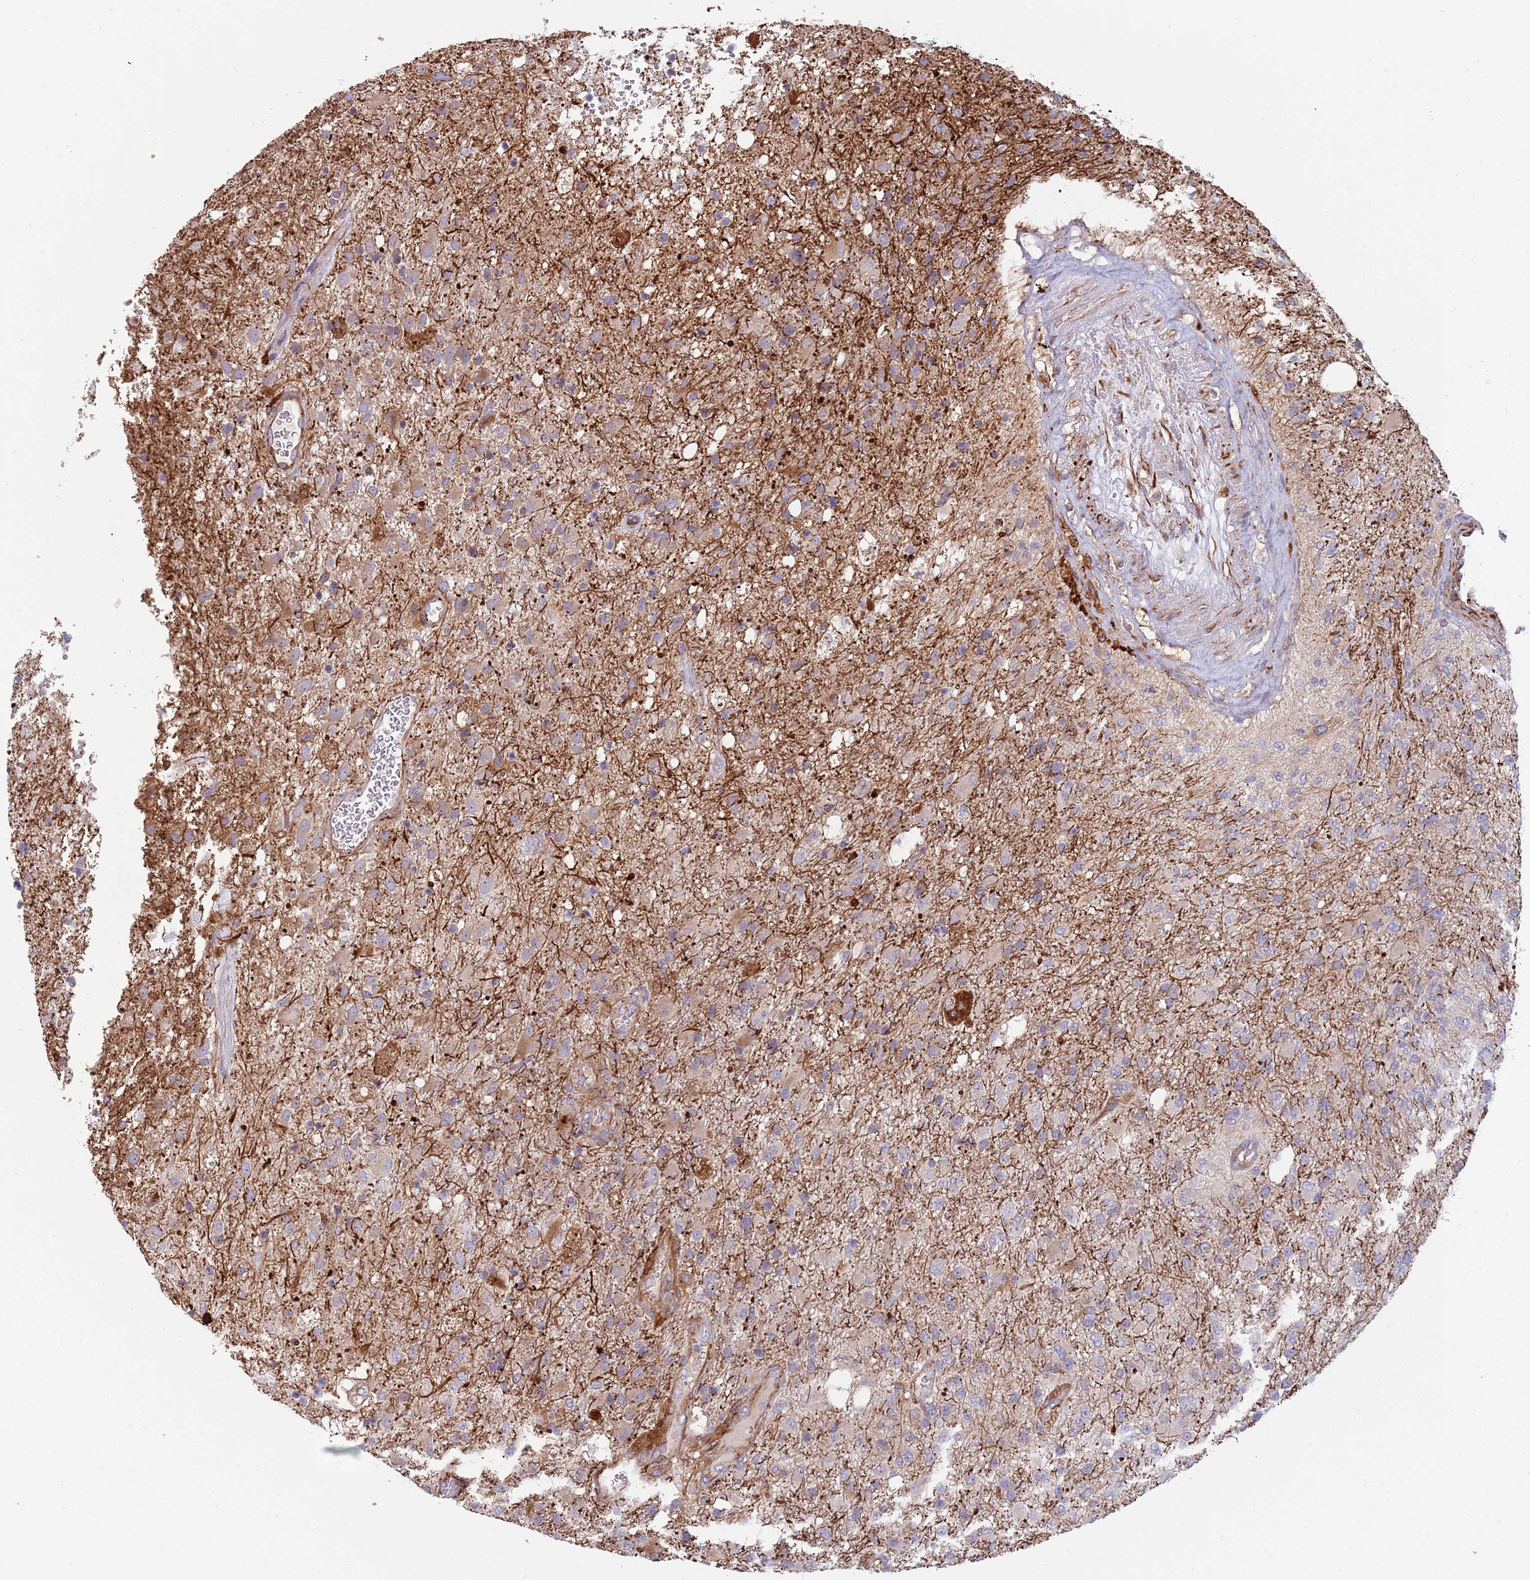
{"staining": {"intensity": "weak", "quantity": "<25%", "location": "cytoplasmic/membranous"}, "tissue": "glioma", "cell_type": "Tumor cells", "image_type": "cancer", "snomed": [{"axis": "morphology", "description": "Glioma, malignant, High grade"}, {"axis": "topography", "description": "Brain"}], "caption": "This is an IHC photomicrograph of human malignant high-grade glioma. There is no expression in tumor cells.", "gene": "MOGAT1", "patient": {"sex": "female", "age": 74}}